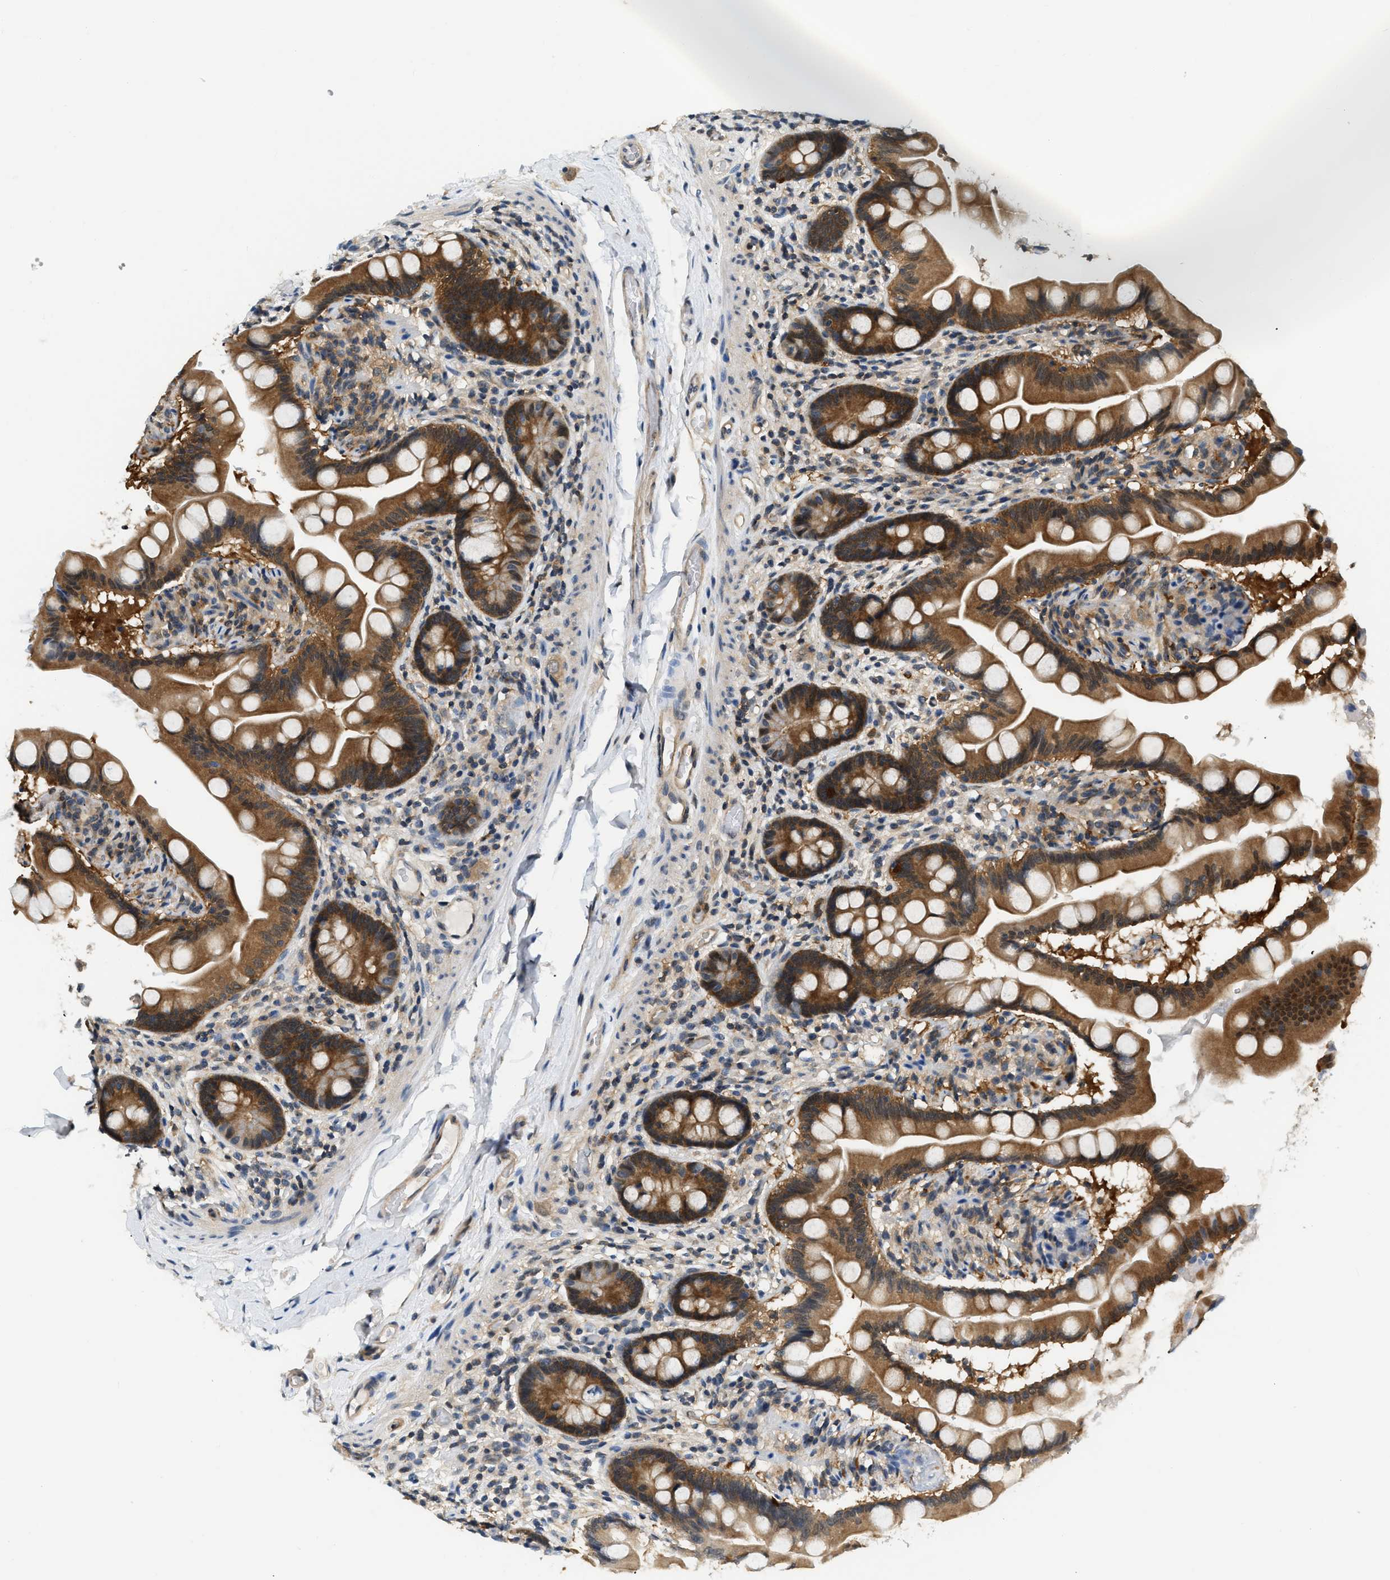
{"staining": {"intensity": "strong", "quantity": ">75%", "location": "cytoplasmic/membranous"}, "tissue": "small intestine", "cell_type": "Glandular cells", "image_type": "normal", "snomed": [{"axis": "morphology", "description": "Normal tissue, NOS"}, {"axis": "topography", "description": "Small intestine"}], "caption": "Immunohistochemical staining of benign small intestine displays >75% levels of strong cytoplasmic/membranous protein staining in approximately >75% of glandular cells. The staining is performed using DAB (3,3'-diaminobenzidine) brown chromogen to label protein expression. The nuclei are counter-stained blue using hematoxylin.", "gene": "EIF4EBP2", "patient": {"sex": "female", "age": 56}}